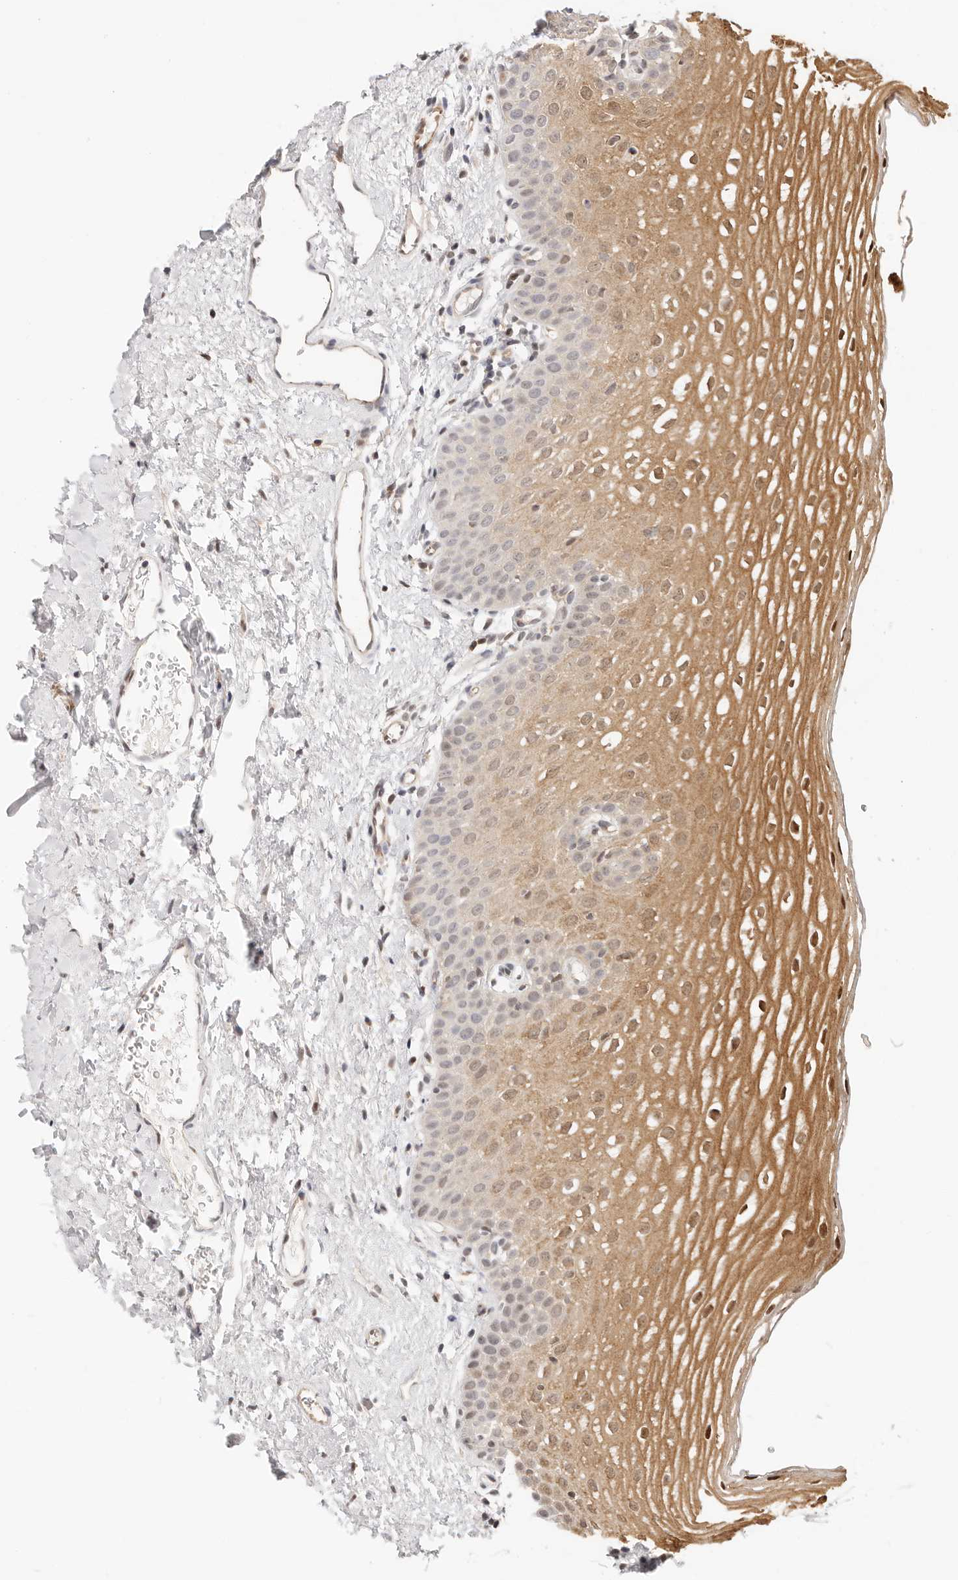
{"staining": {"intensity": "moderate", "quantity": "25%-75%", "location": "cytoplasmic/membranous,nuclear"}, "tissue": "oral mucosa", "cell_type": "Squamous epithelial cells", "image_type": "normal", "snomed": [{"axis": "morphology", "description": "Normal tissue, NOS"}, {"axis": "topography", "description": "Oral tissue"}], "caption": "Moderate cytoplasmic/membranous,nuclear staining is appreciated in approximately 25%-75% of squamous epithelial cells in unremarkable oral mucosa.", "gene": "AFDN", "patient": {"sex": "female", "age": 56}}